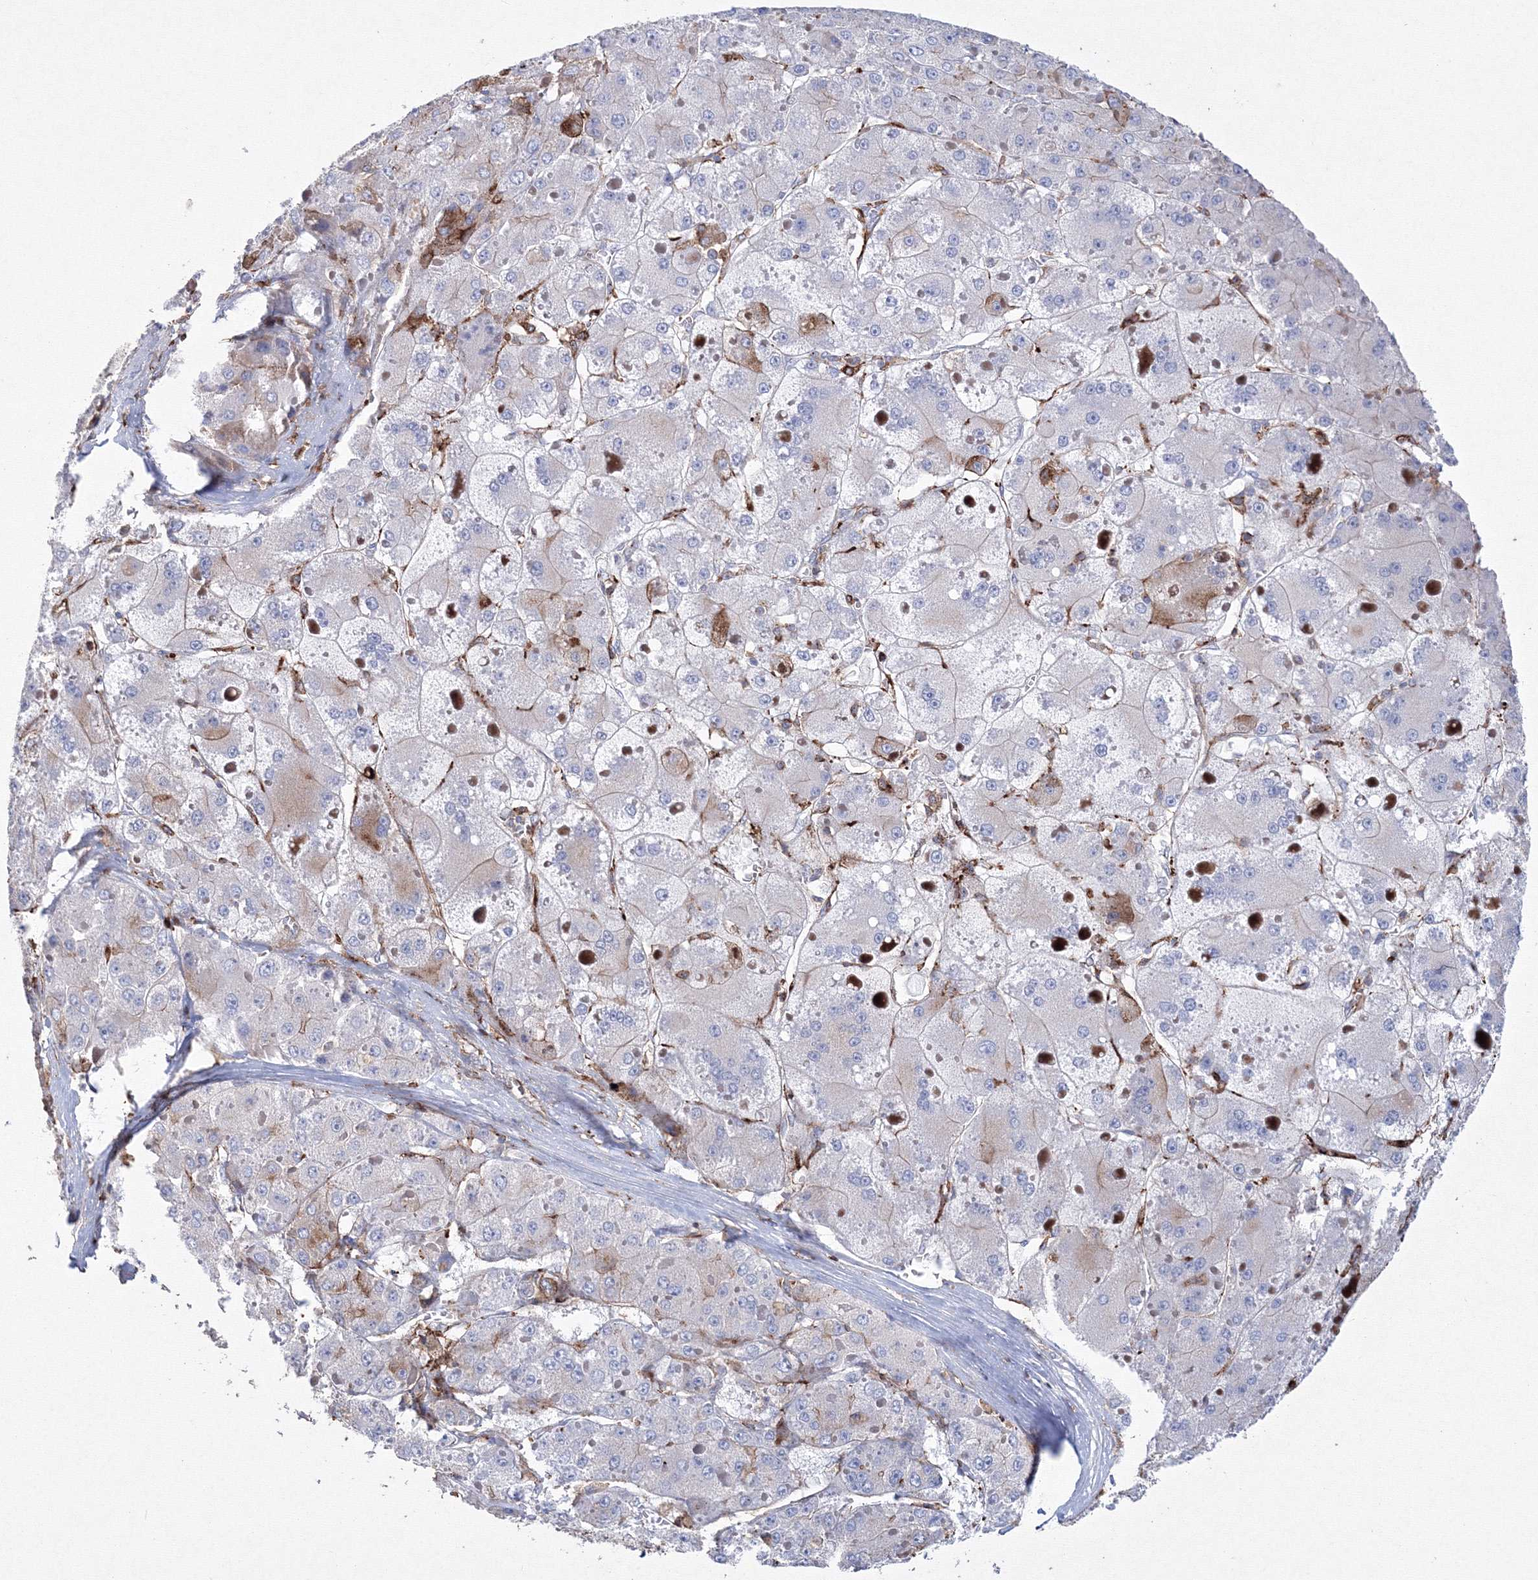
{"staining": {"intensity": "weak", "quantity": "<25%", "location": "cytoplasmic/membranous"}, "tissue": "liver cancer", "cell_type": "Tumor cells", "image_type": "cancer", "snomed": [{"axis": "morphology", "description": "Carcinoma, Hepatocellular, NOS"}, {"axis": "topography", "description": "Liver"}], "caption": "Human hepatocellular carcinoma (liver) stained for a protein using IHC demonstrates no staining in tumor cells.", "gene": "GPR82", "patient": {"sex": "female", "age": 73}}